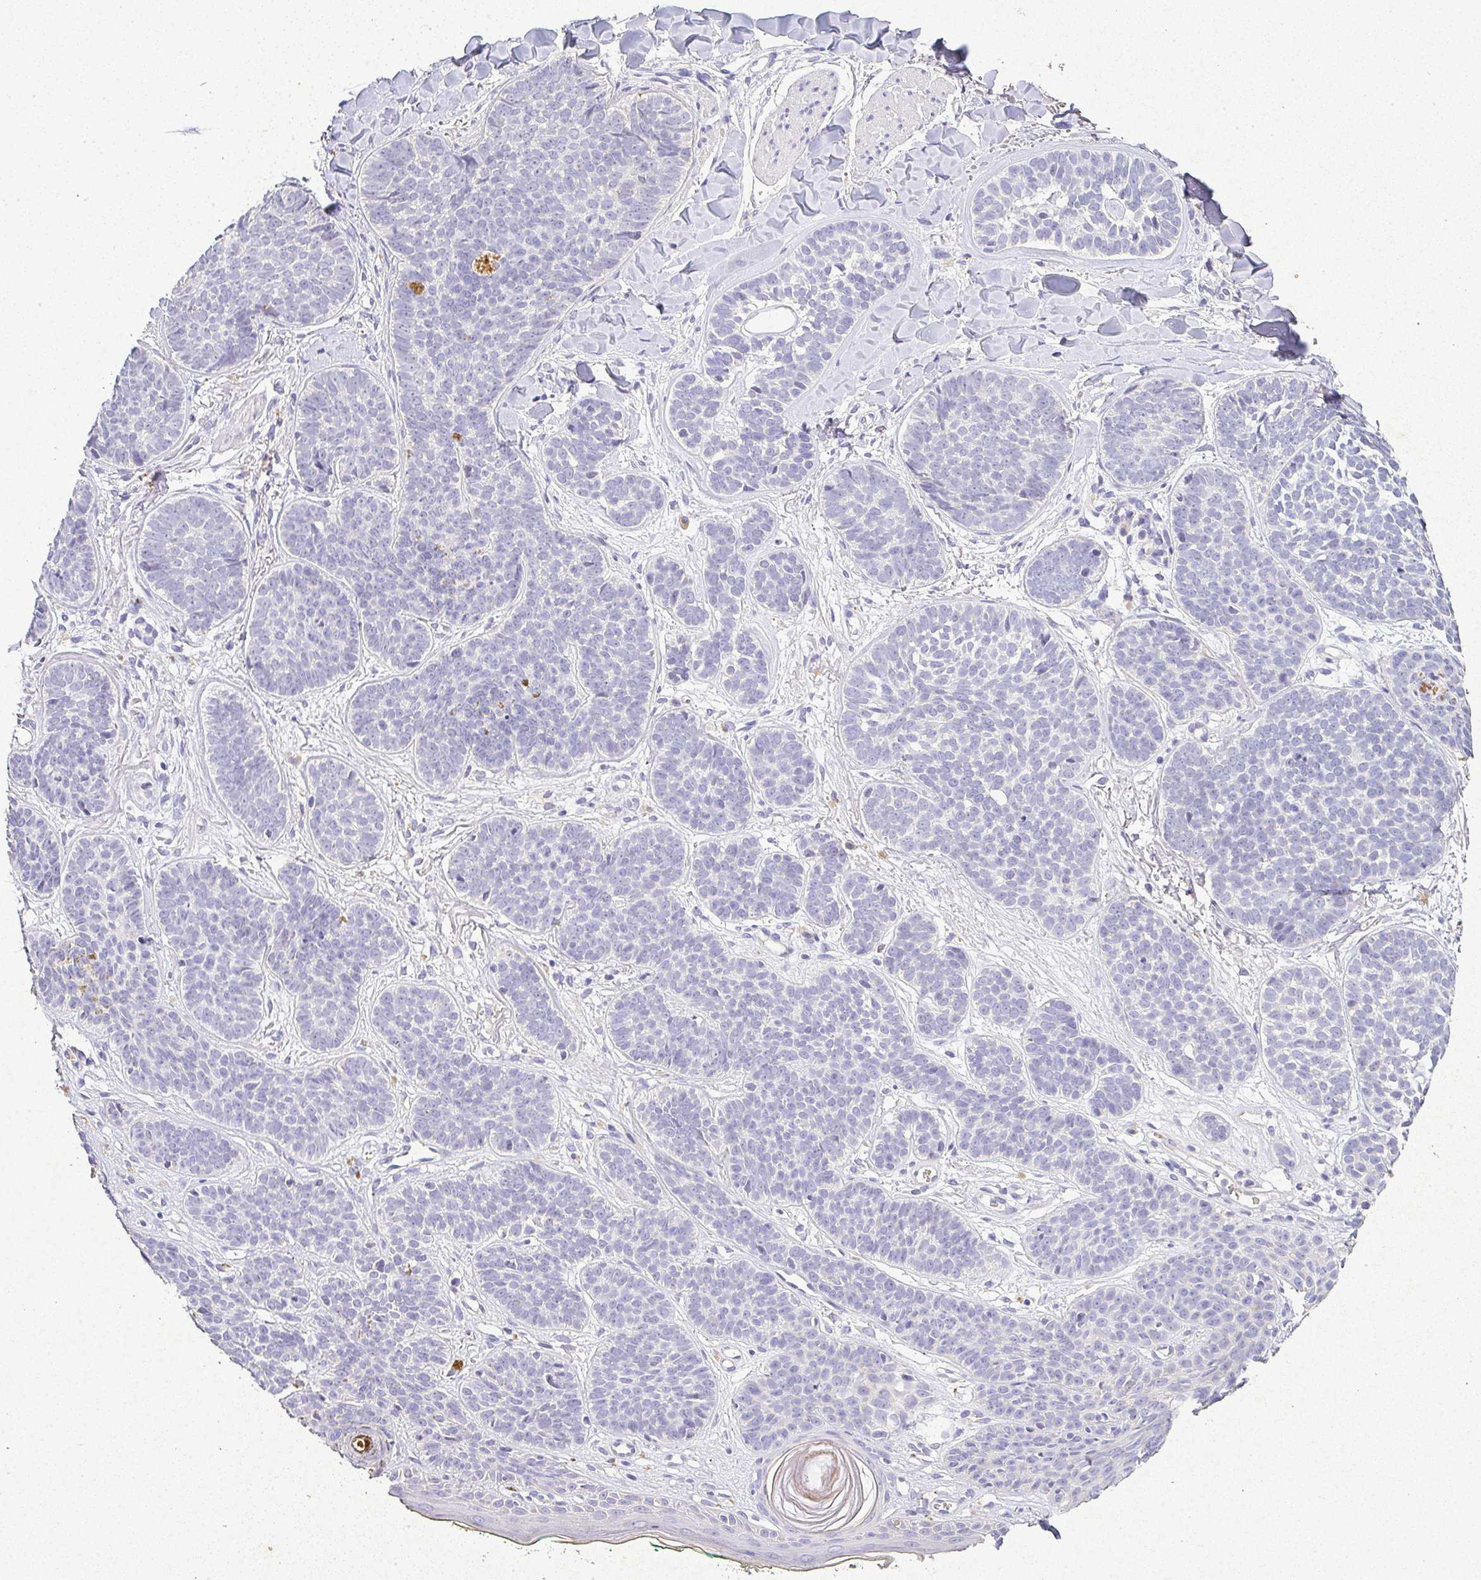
{"staining": {"intensity": "negative", "quantity": "none", "location": "none"}, "tissue": "skin cancer", "cell_type": "Tumor cells", "image_type": "cancer", "snomed": [{"axis": "morphology", "description": "Basal cell carcinoma"}, {"axis": "topography", "description": "Skin"}, {"axis": "topography", "description": "Skin of neck"}, {"axis": "topography", "description": "Skin of shoulder"}, {"axis": "topography", "description": "Skin of back"}], "caption": "Skin basal cell carcinoma was stained to show a protein in brown. There is no significant expression in tumor cells. (DAB (3,3'-diaminobenzidine) immunohistochemistry (IHC) with hematoxylin counter stain).", "gene": "RPS2", "patient": {"sex": "male", "age": 80}}